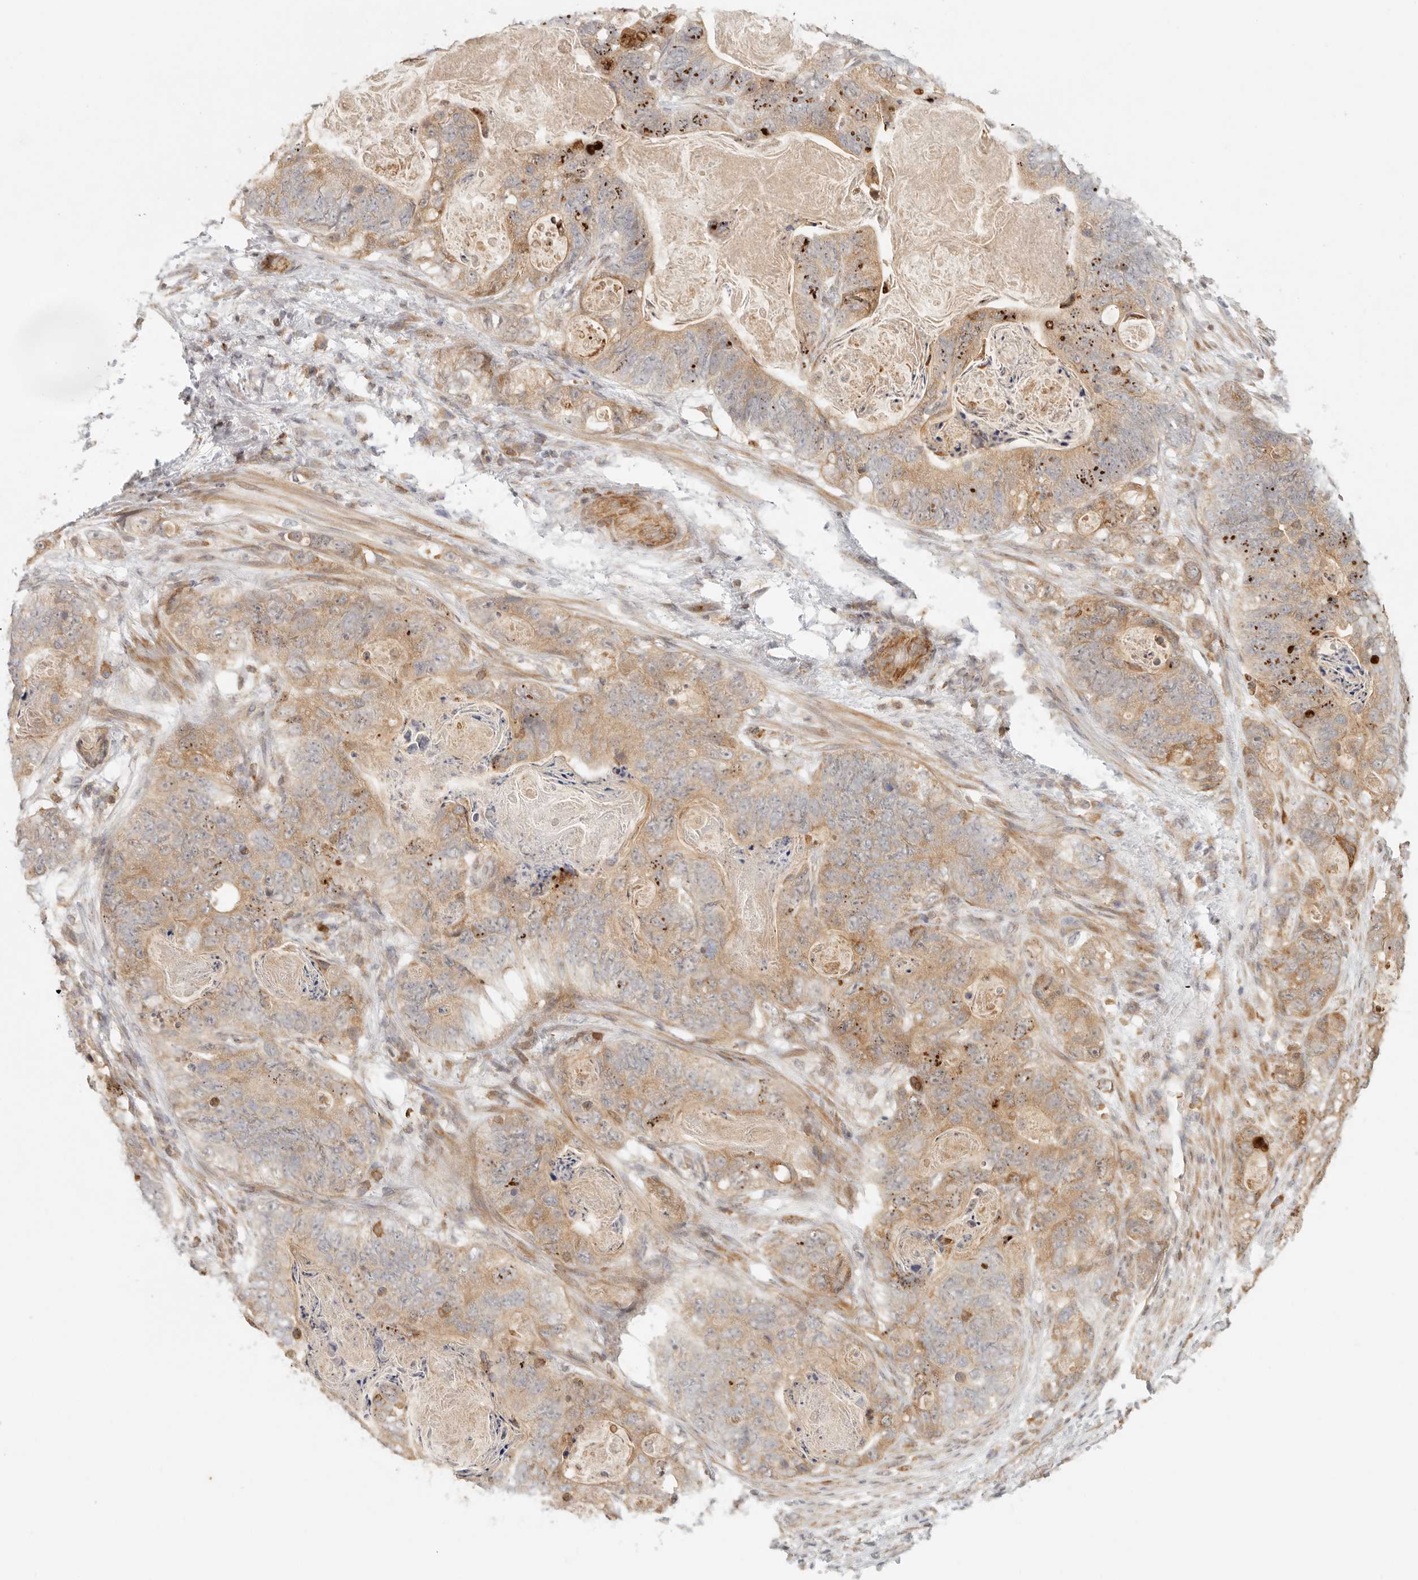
{"staining": {"intensity": "moderate", "quantity": ">75%", "location": "cytoplasmic/membranous"}, "tissue": "stomach cancer", "cell_type": "Tumor cells", "image_type": "cancer", "snomed": [{"axis": "morphology", "description": "Normal tissue, NOS"}, {"axis": "morphology", "description": "Adenocarcinoma, NOS"}, {"axis": "topography", "description": "Stomach"}], "caption": "Protein expression by immunohistochemistry (IHC) shows moderate cytoplasmic/membranous staining in about >75% of tumor cells in stomach adenocarcinoma.", "gene": "AHDC1", "patient": {"sex": "female", "age": 89}}